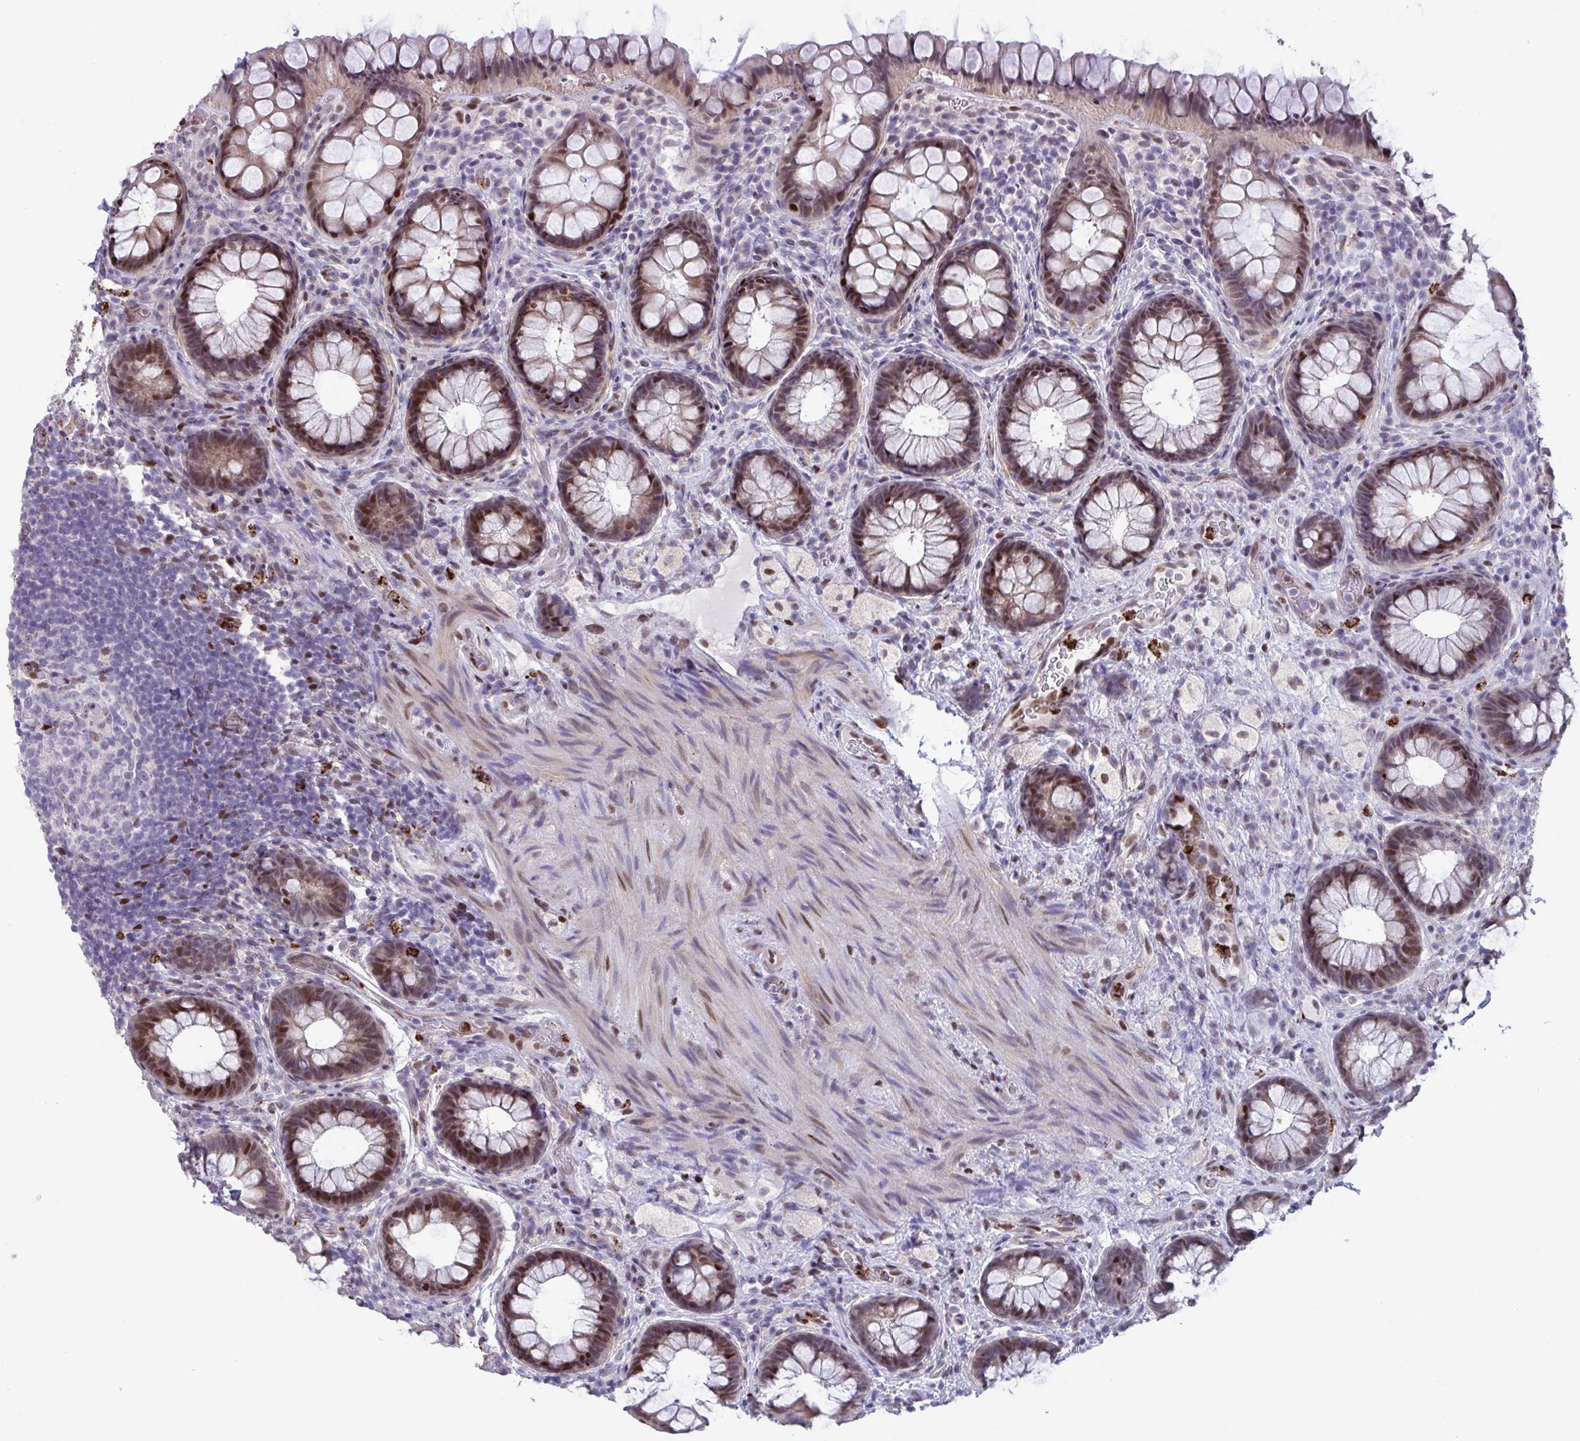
{"staining": {"intensity": "moderate", "quantity": ">75%", "location": "cytoplasmic/membranous,nuclear"}, "tissue": "rectum", "cell_type": "Glandular cells", "image_type": "normal", "snomed": [{"axis": "morphology", "description": "Normal tissue, NOS"}, {"axis": "topography", "description": "Rectum"}], "caption": "High-power microscopy captured an immunohistochemistry image of benign rectum, revealing moderate cytoplasmic/membranous,nuclear positivity in about >75% of glandular cells. (DAB (3,3'-diaminobenzidine) IHC, brown staining for protein, blue staining for nuclei).", "gene": "PELI1", "patient": {"sex": "female", "age": 69}}